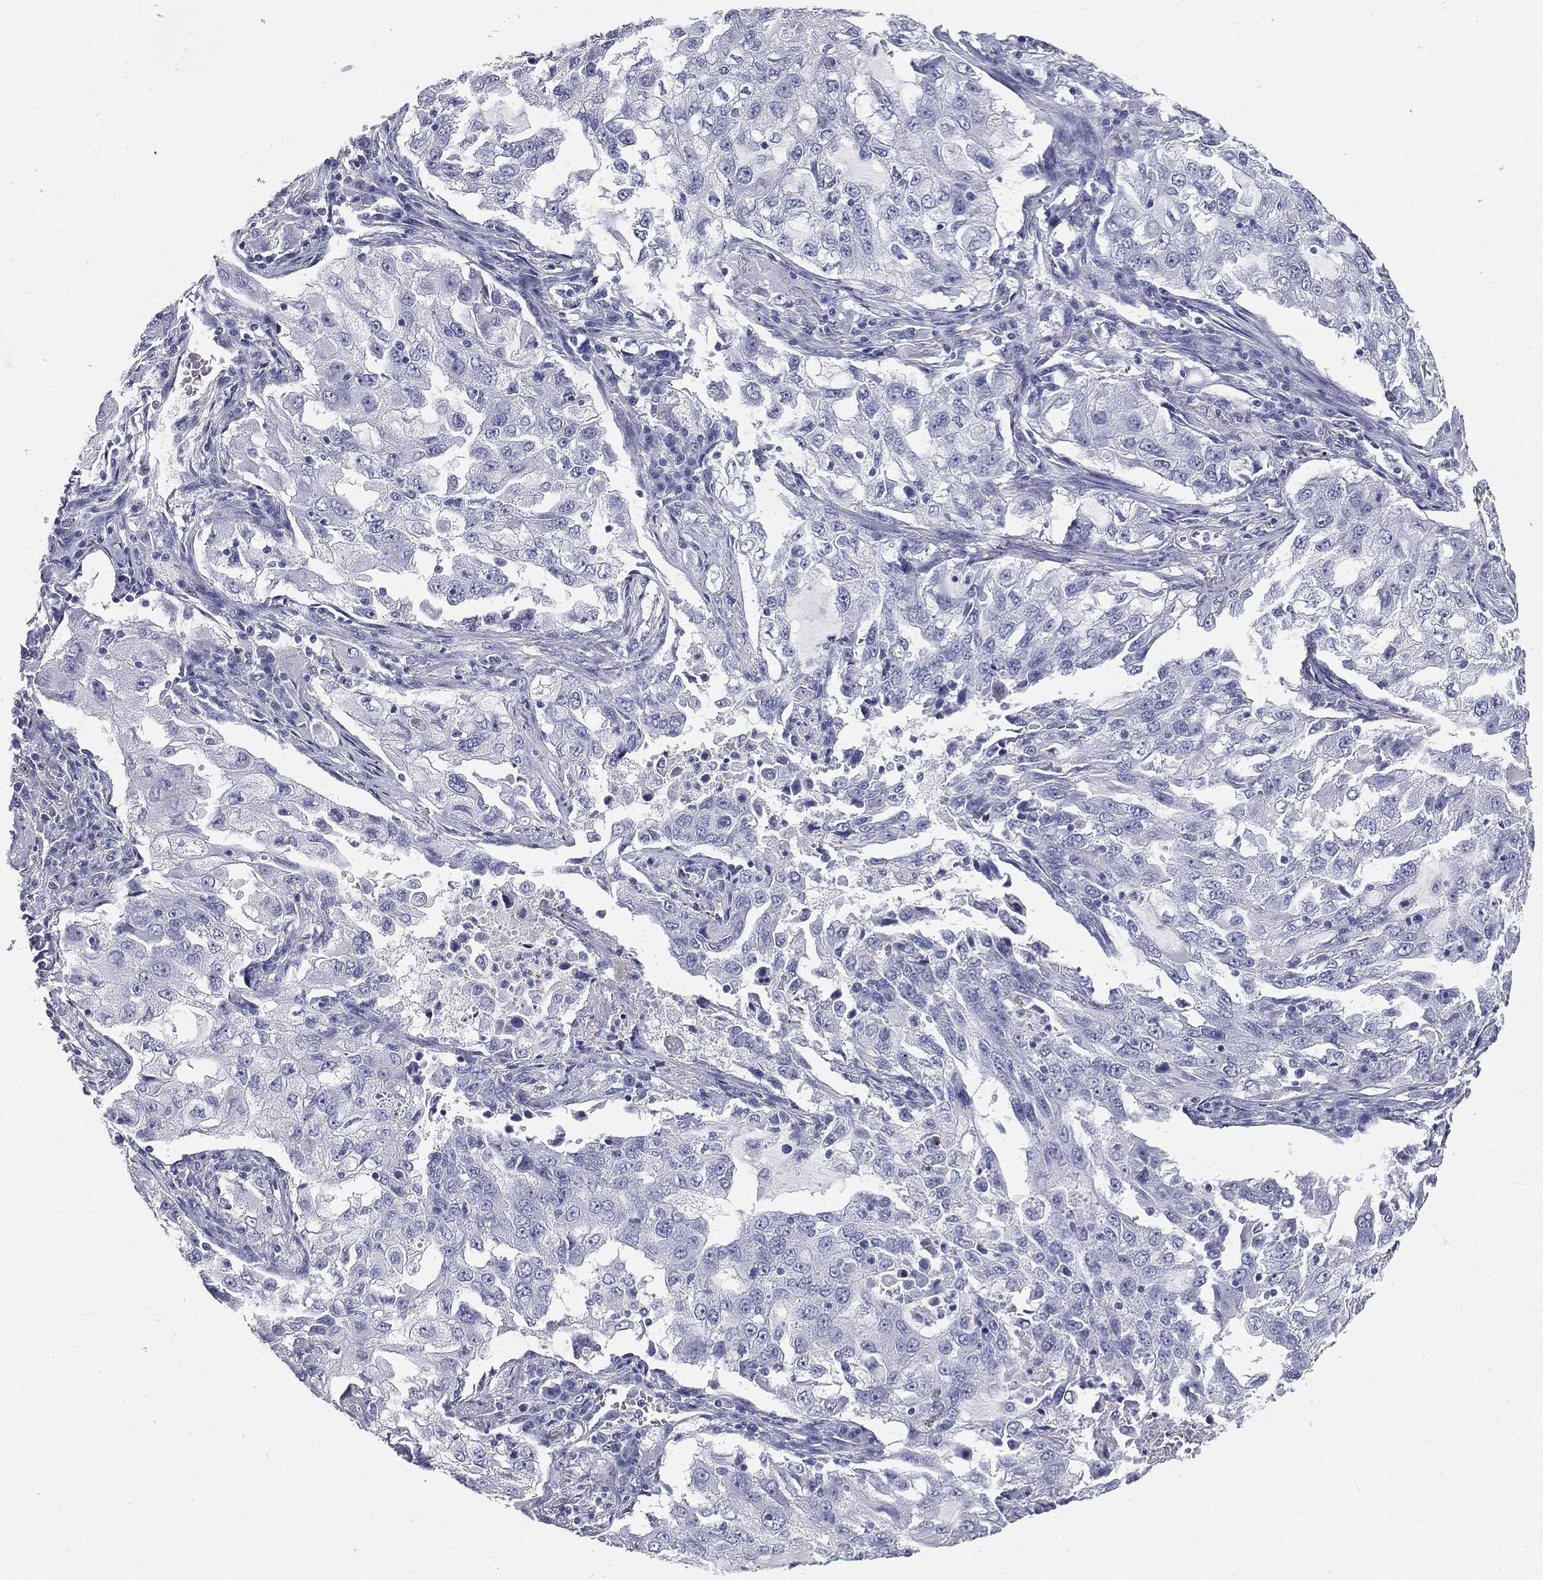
{"staining": {"intensity": "negative", "quantity": "none", "location": "none"}, "tissue": "lung cancer", "cell_type": "Tumor cells", "image_type": "cancer", "snomed": [{"axis": "morphology", "description": "Adenocarcinoma, NOS"}, {"axis": "topography", "description": "Lung"}], "caption": "IHC photomicrograph of human lung cancer stained for a protein (brown), which reveals no staining in tumor cells.", "gene": "CUZD1", "patient": {"sex": "female", "age": 61}}